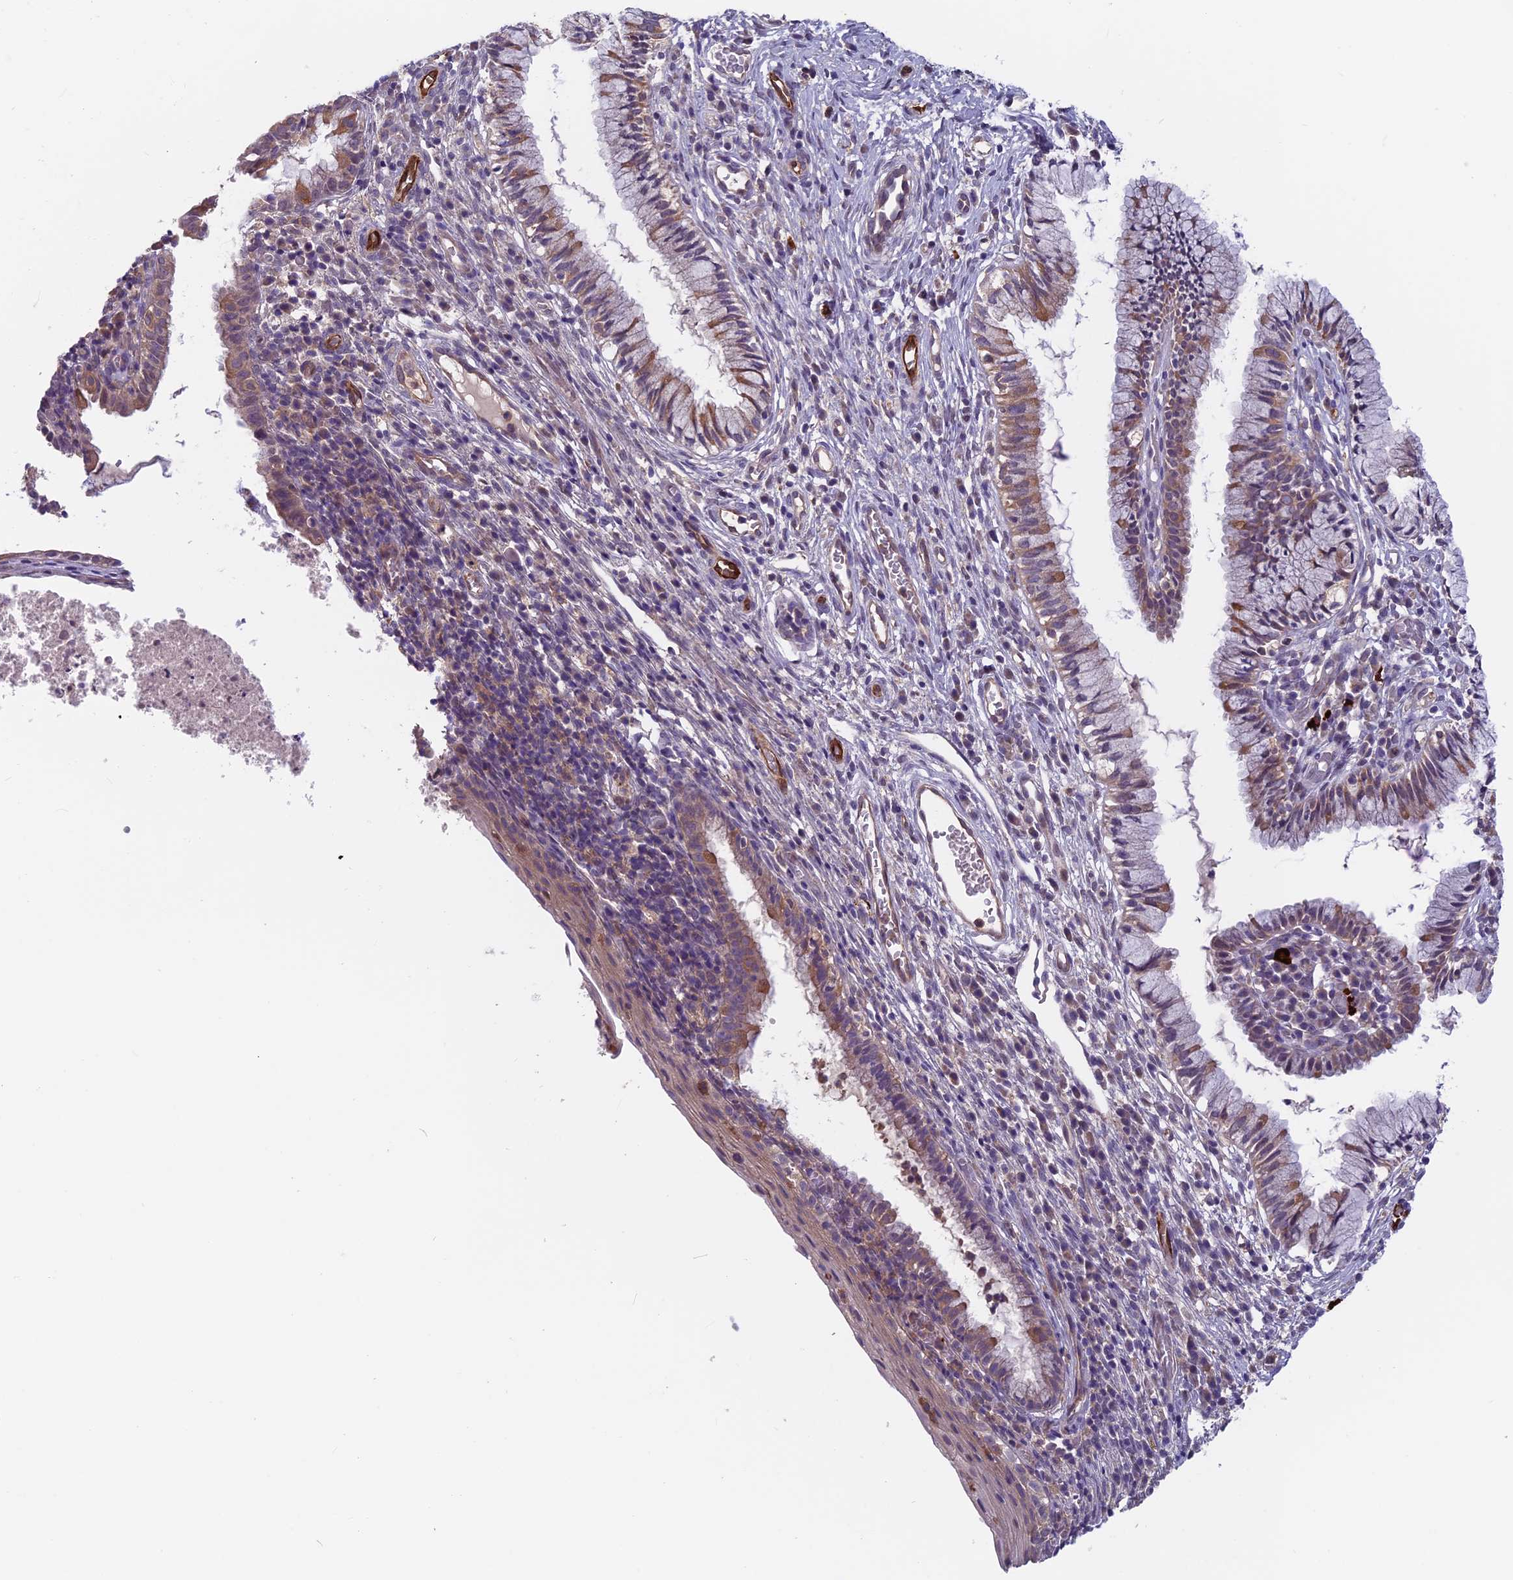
{"staining": {"intensity": "moderate", "quantity": "25%-75%", "location": "cytoplasmic/membranous"}, "tissue": "cervix", "cell_type": "Glandular cells", "image_type": "normal", "snomed": [{"axis": "morphology", "description": "Normal tissue, NOS"}, {"axis": "topography", "description": "Cervix"}], "caption": "Normal cervix was stained to show a protein in brown. There is medium levels of moderate cytoplasmic/membranous staining in about 25%-75% of glandular cells.", "gene": "MAST2", "patient": {"sex": "female", "age": 27}}